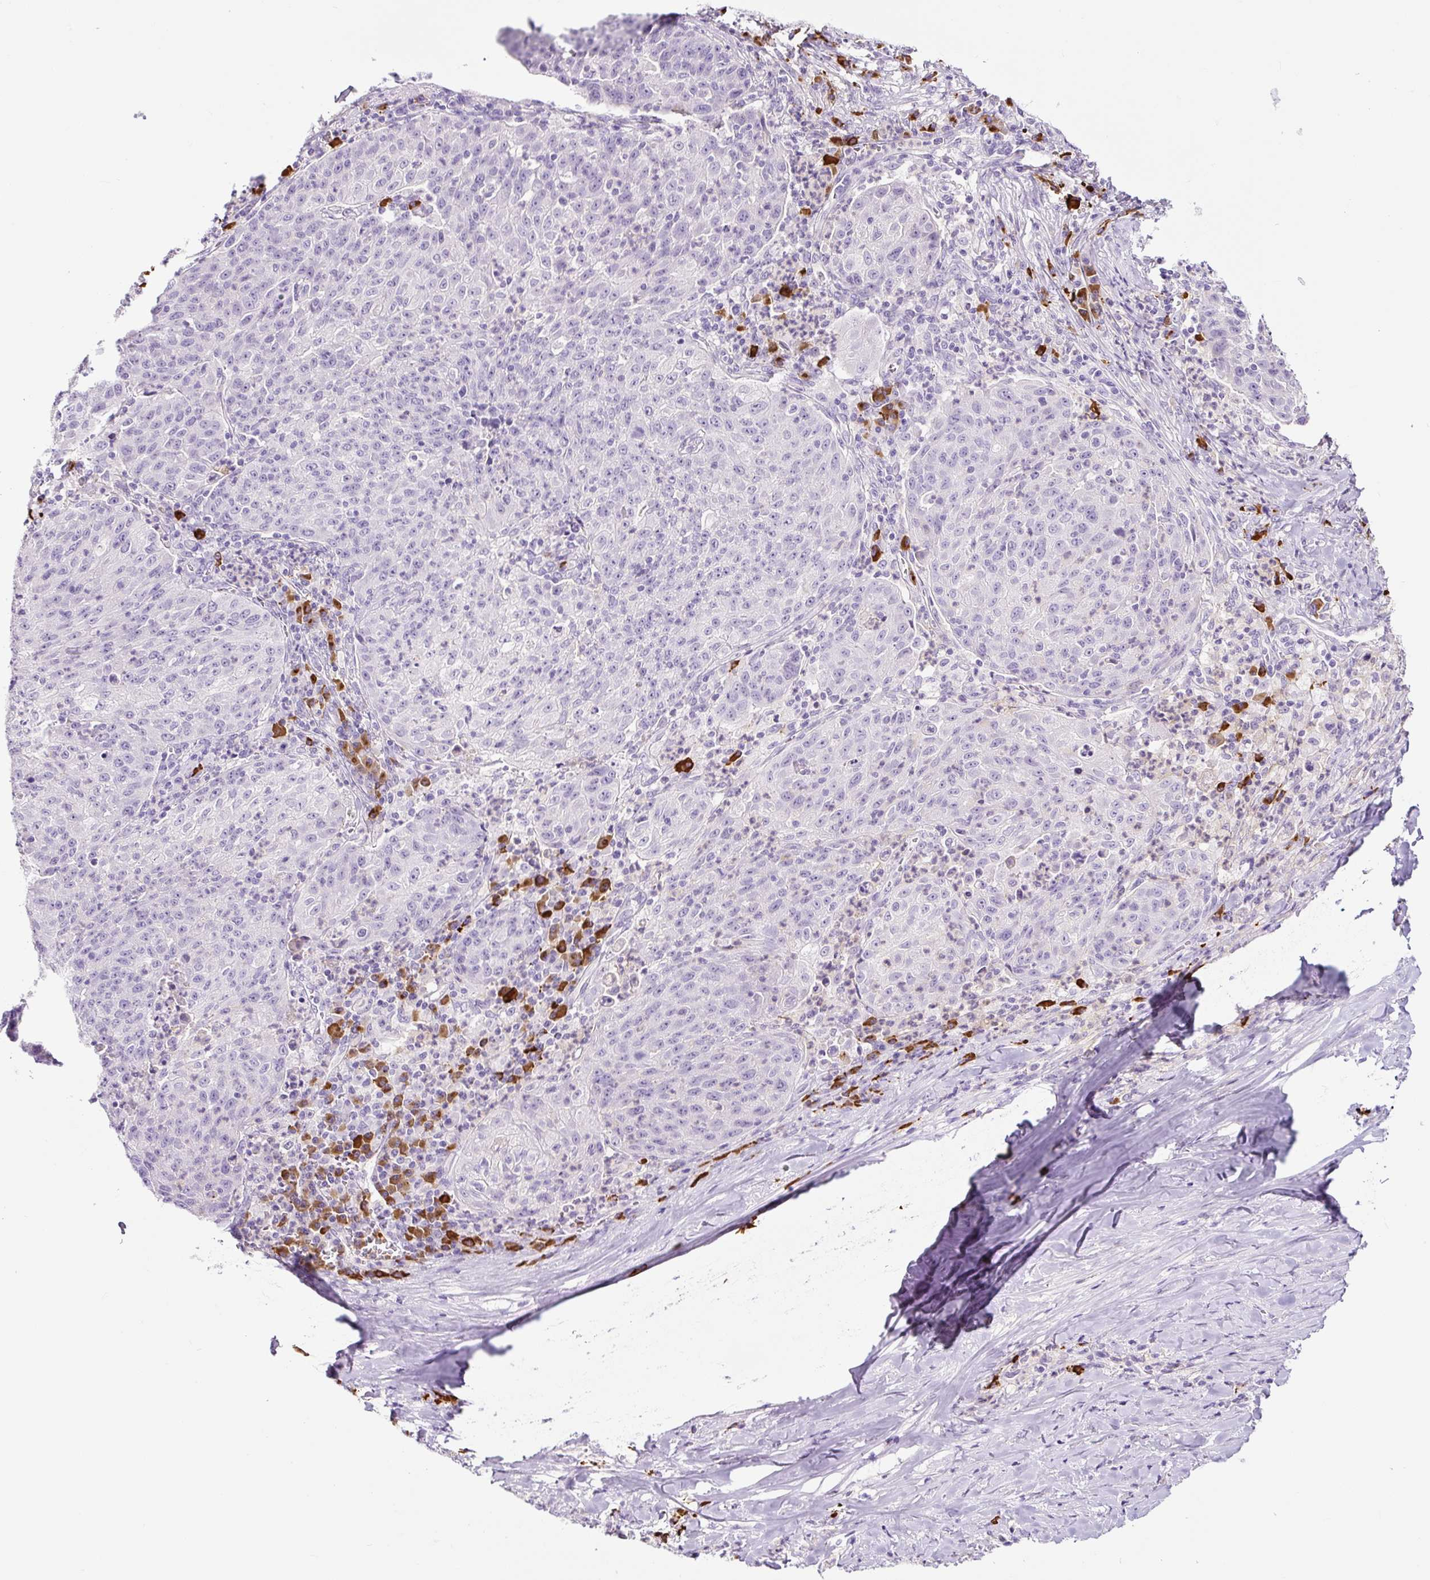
{"staining": {"intensity": "negative", "quantity": "none", "location": "none"}, "tissue": "lung cancer", "cell_type": "Tumor cells", "image_type": "cancer", "snomed": [{"axis": "morphology", "description": "Squamous cell carcinoma, NOS"}, {"axis": "morphology", "description": "Squamous cell carcinoma, metastatic, NOS"}, {"axis": "topography", "description": "Bronchus"}, {"axis": "topography", "description": "Lung"}], "caption": "Protein analysis of lung cancer (metastatic squamous cell carcinoma) shows no significant expression in tumor cells.", "gene": "RNF212B", "patient": {"sex": "male", "age": 62}}